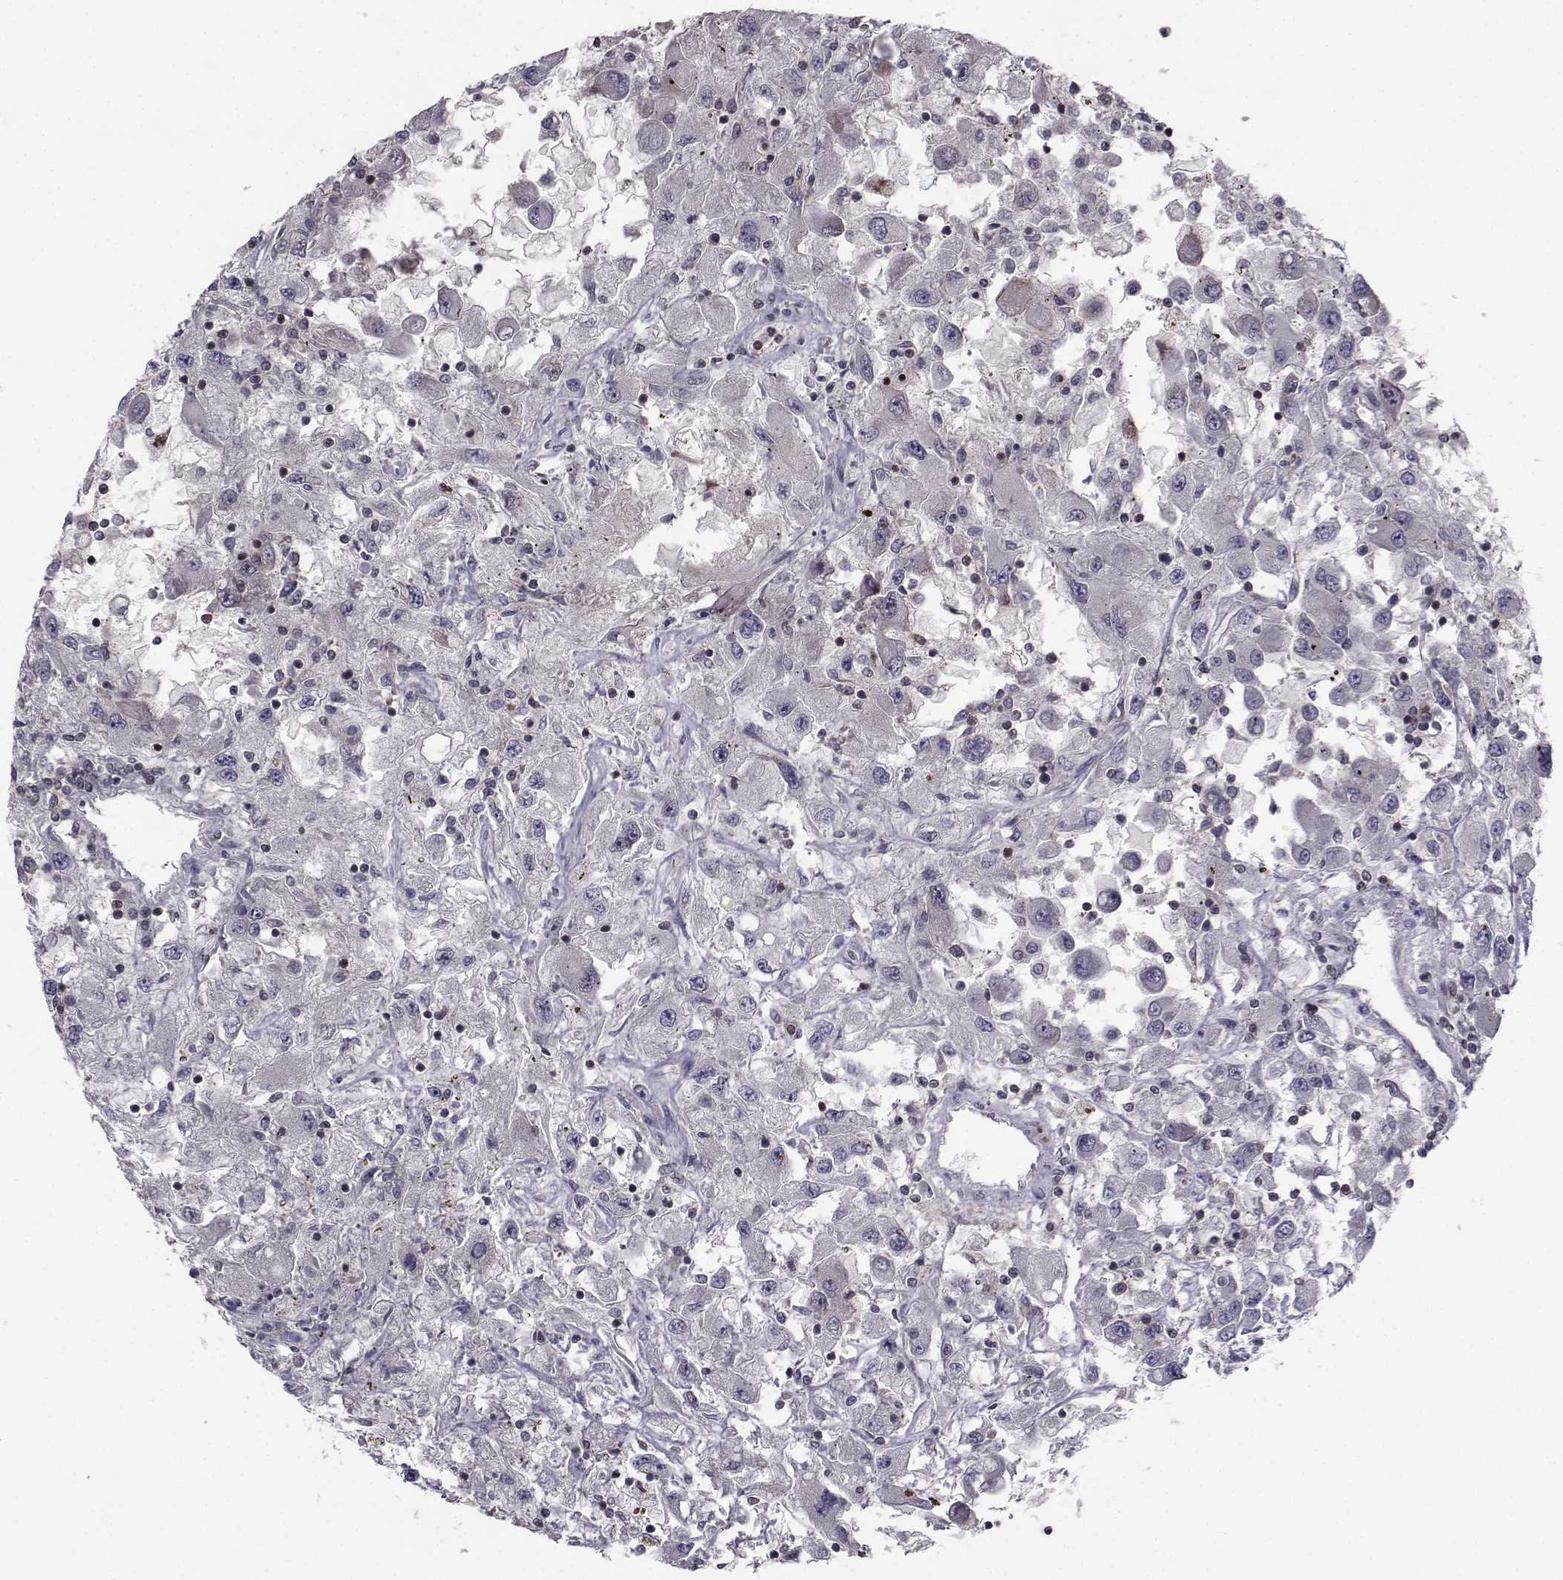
{"staining": {"intensity": "negative", "quantity": "none", "location": "none"}, "tissue": "renal cancer", "cell_type": "Tumor cells", "image_type": "cancer", "snomed": [{"axis": "morphology", "description": "Adenocarcinoma, NOS"}, {"axis": "topography", "description": "Kidney"}], "caption": "The immunohistochemistry (IHC) image has no significant positivity in tumor cells of adenocarcinoma (renal) tissue.", "gene": "PCP4L1", "patient": {"sex": "female", "age": 67}}